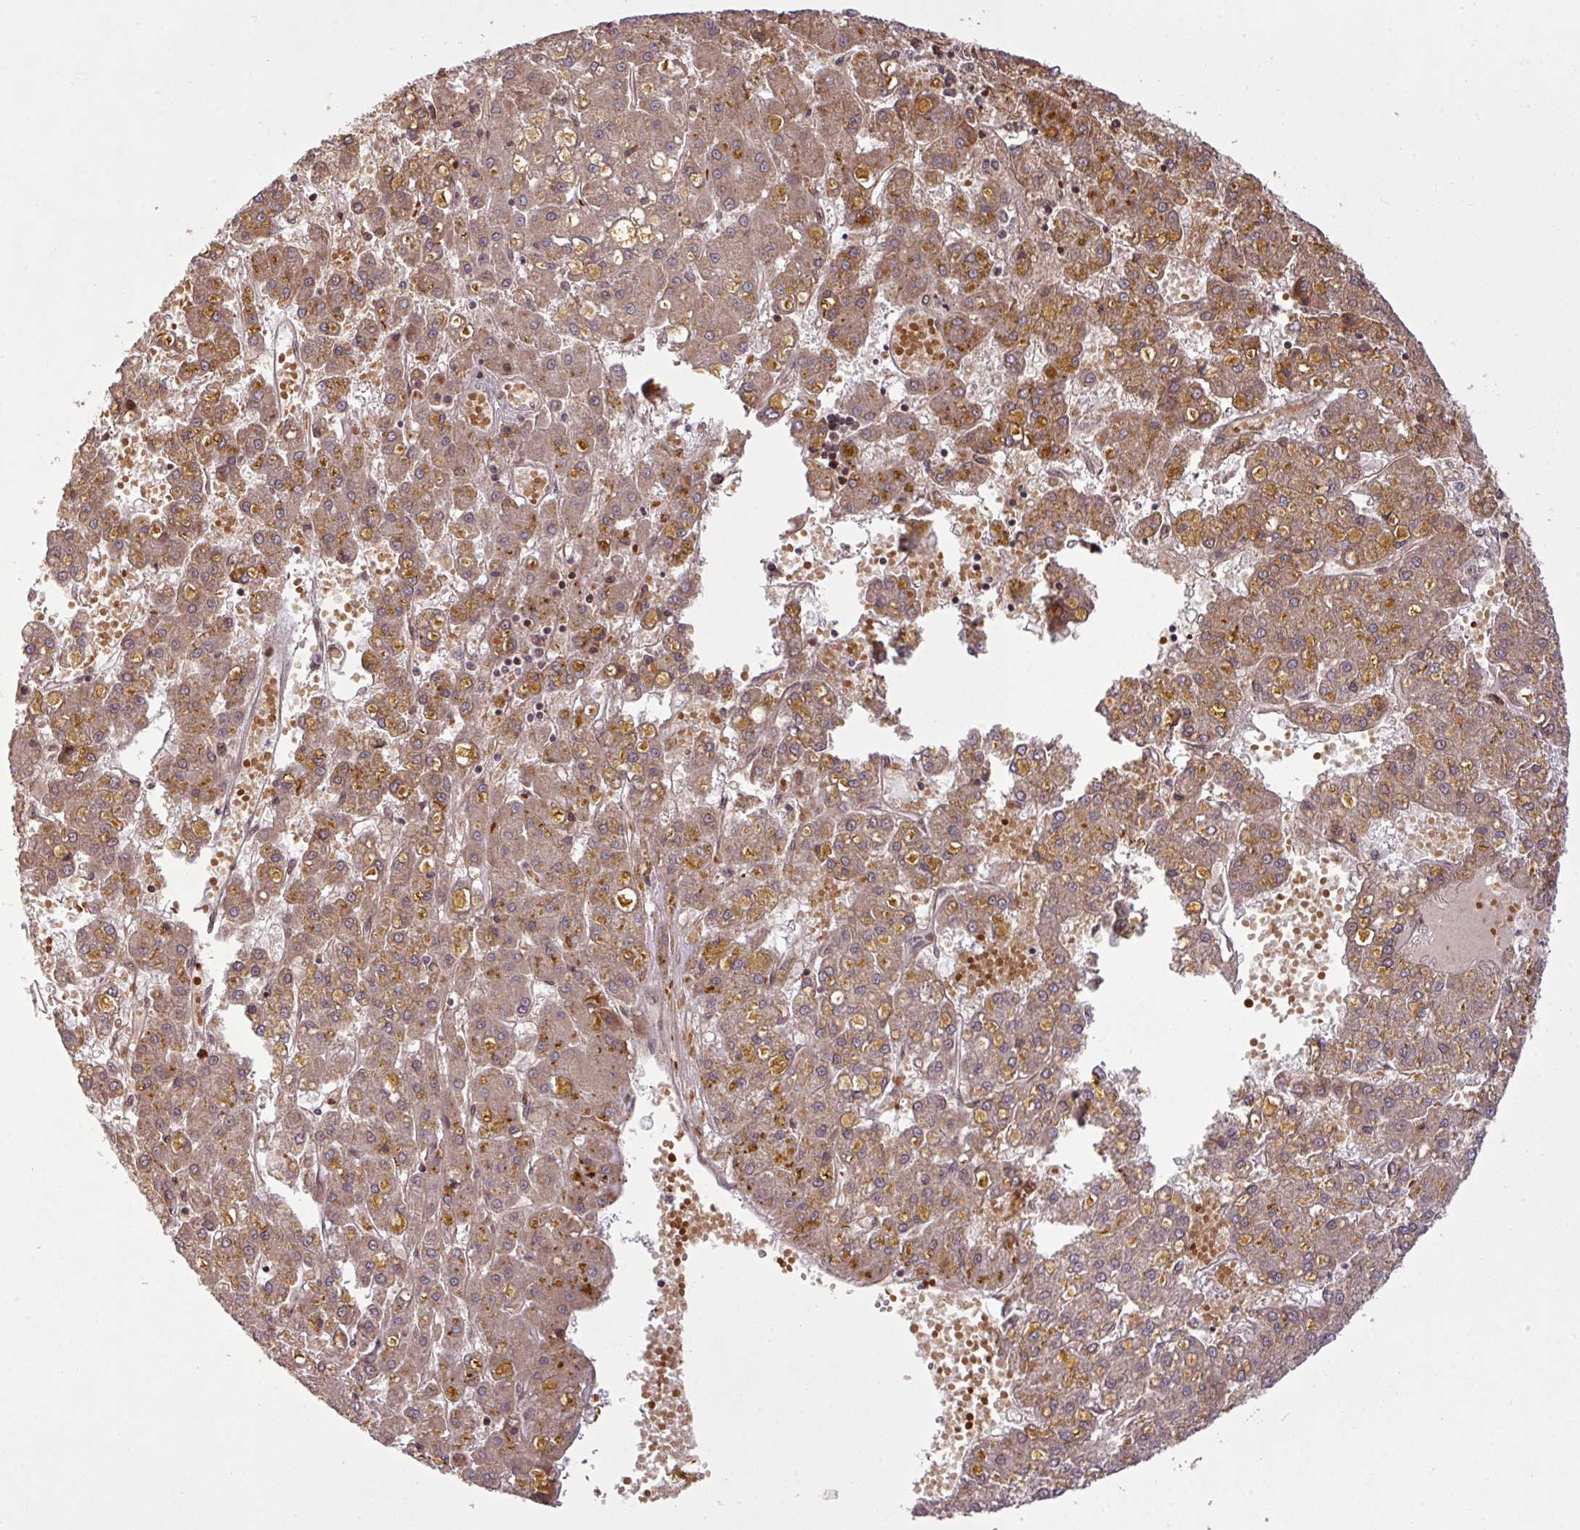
{"staining": {"intensity": "moderate", "quantity": ">75%", "location": "cytoplasmic/membranous"}, "tissue": "liver cancer", "cell_type": "Tumor cells", "image_type": "cancer", "snomed": [{"axis": "morphology", "description": "Carcinoma, Hepatocellular, NOS"}, {"axis": "topography", "description": "Liver"}], "caption": "Immunohistochemical staining of human liver cancer reveals moderate cytoplasmic/membranous protein positivity in about >75% of tumor cells. (DAB (3,3'-diaminobenzidine) = brown stain, brightfield microscopy at high magnification).", "gene": "PRDM5", "patient": {"sex": "male", "age": 67}}